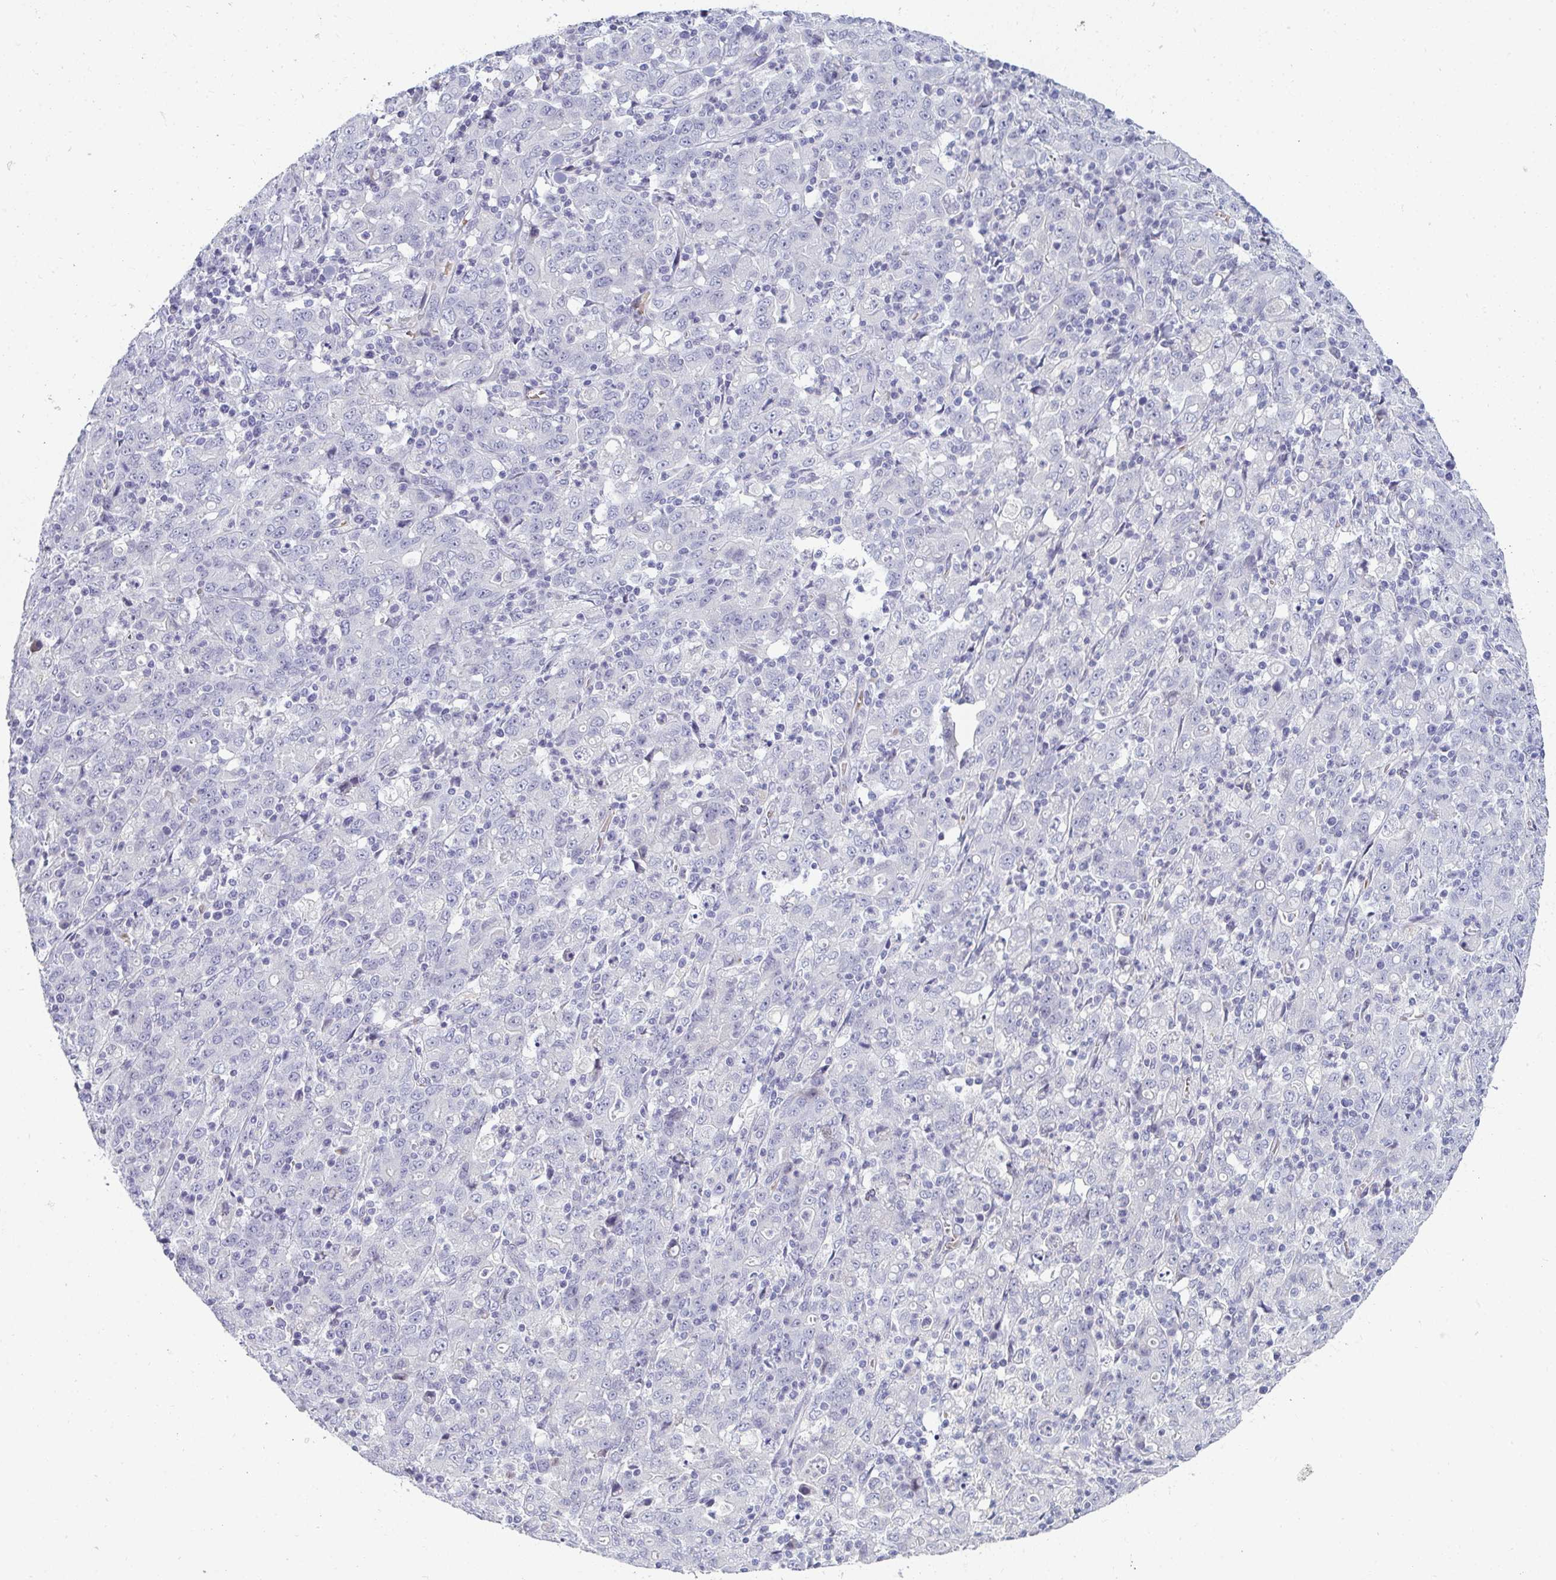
{"staining": {"intensity": "negative", "quantity": "none", "location": "none"}, "tissue": "stomach cancer", "cell_type": "Tumor cells", "image_type": "cancer", "snomed": [{"axis": "morphology", "description": "Adenocarcinoma, NOS"}, {"axis": "topography", "description": "Stomach, upper"}], "caption": "Immunohistochemical staining of human stomach adenocarcinoma displays no significant expression in tumor cells. The staining was performed using DAB (3,3'-diaminobenzidine) to visualize the protein expression in brown, while the nuclei were stained in blue with hematoxylin (Magnification: 20x).", "gene": "SHB", "patient": {"sex": "male", "age": 69}}